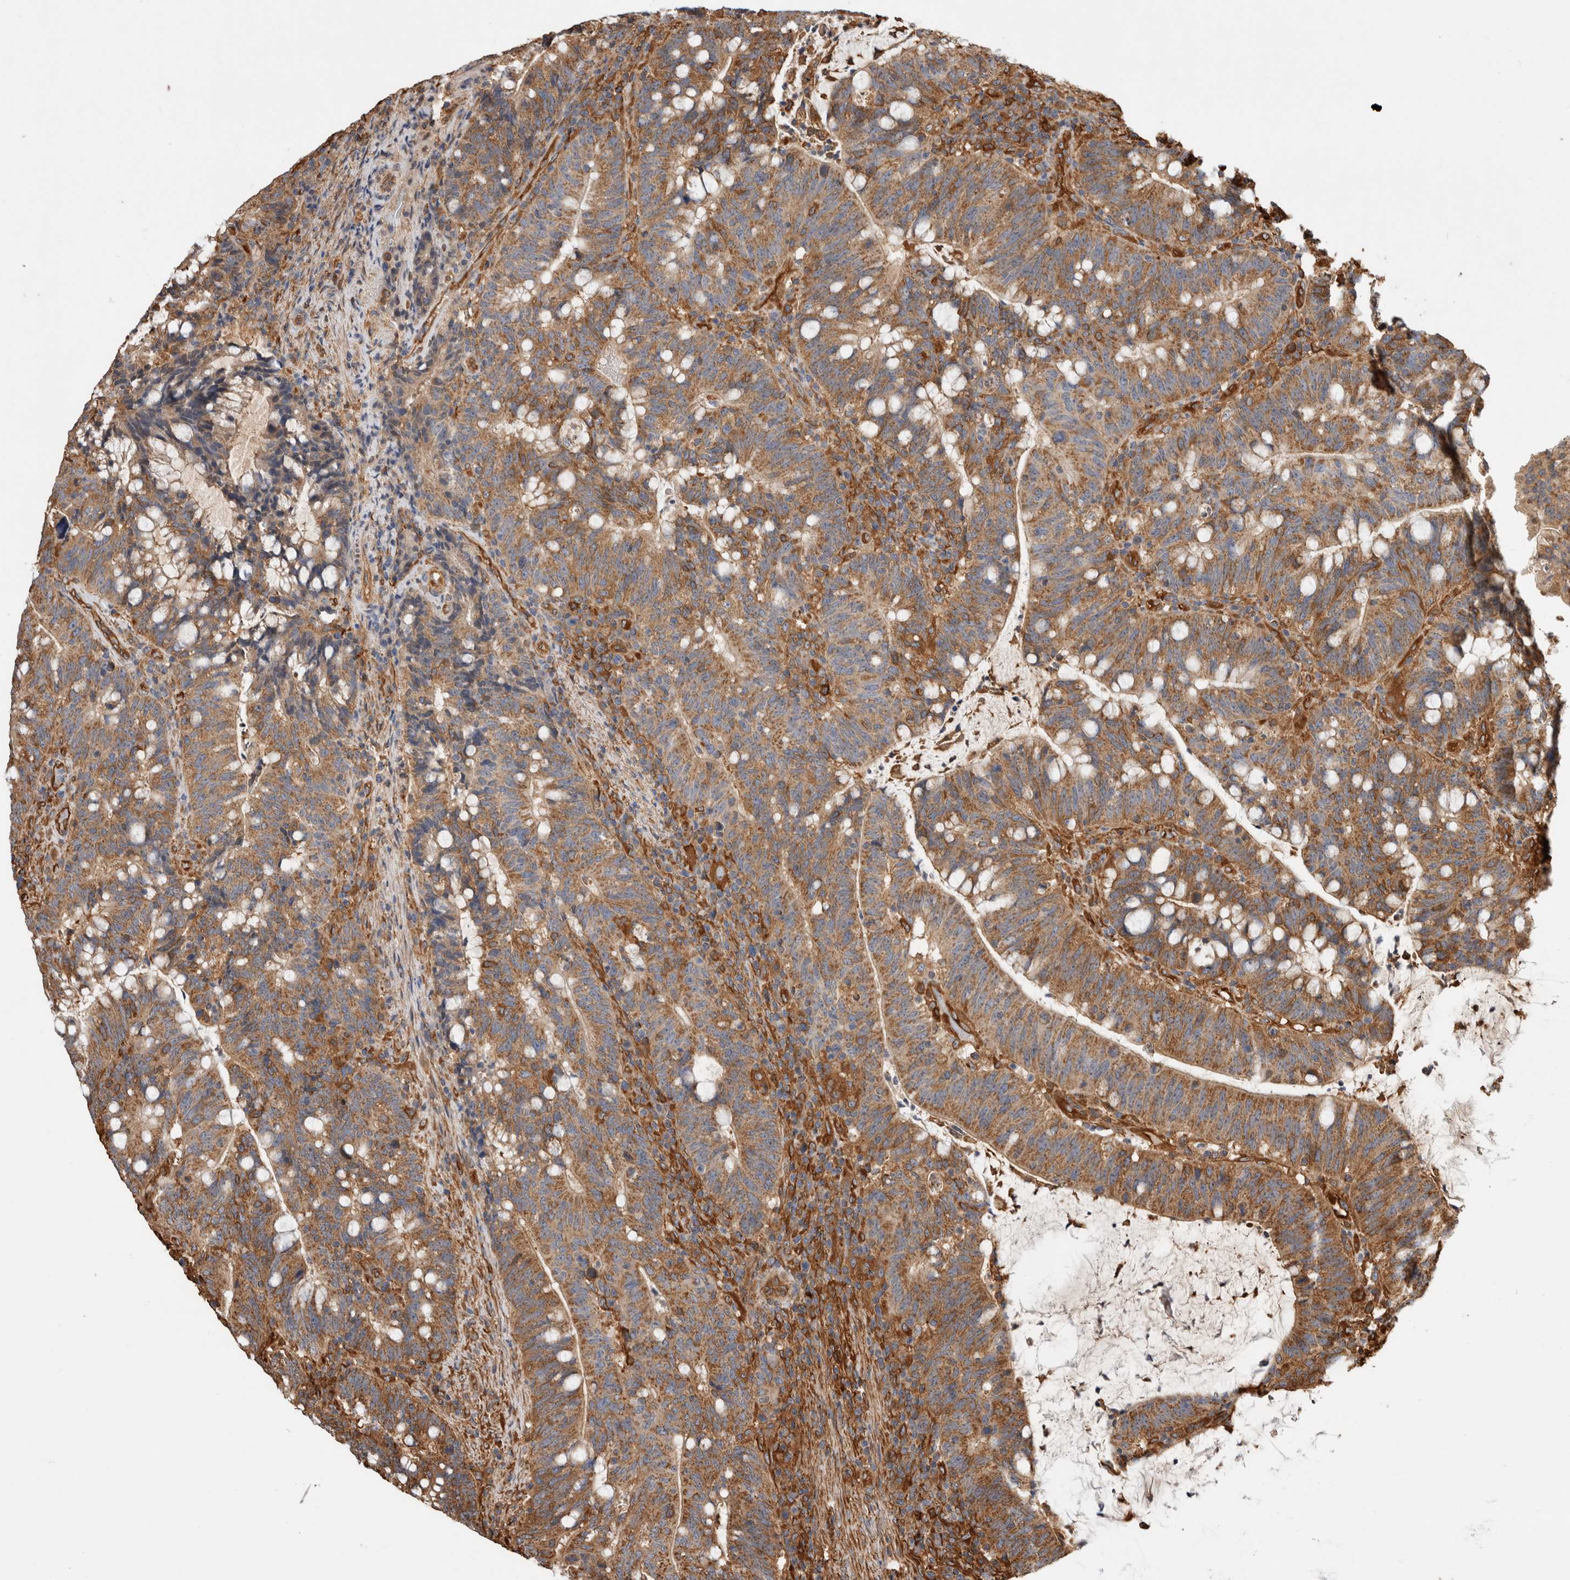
{"staining": {"intensity": "moderate", "quantity": ">75%", "location": "cytoplasmic/membranous"}, "tissue": "colorectal cancer", "cell_type": "Tumor cells", "image_type": "cancer", "snomed": [{"axis": "morphology", "description": "Adenocarcinoma, NOS"}, {"axis": "topography", "description": "Colon"}], "caption": "A high-resolution image shows immunohistochemistry staining of colorectal cancer (adenocarcinoma), which exhibits moderate cytoplasmic/membranous positivity in approximately >75% of tumor cells. (DAB (3,3'-diaminobenzidine) IHC, brown staining for protein, blue staining for nuclei).", "gene": "ZNF397", "patient": {"sex": "female", "age": 66}}